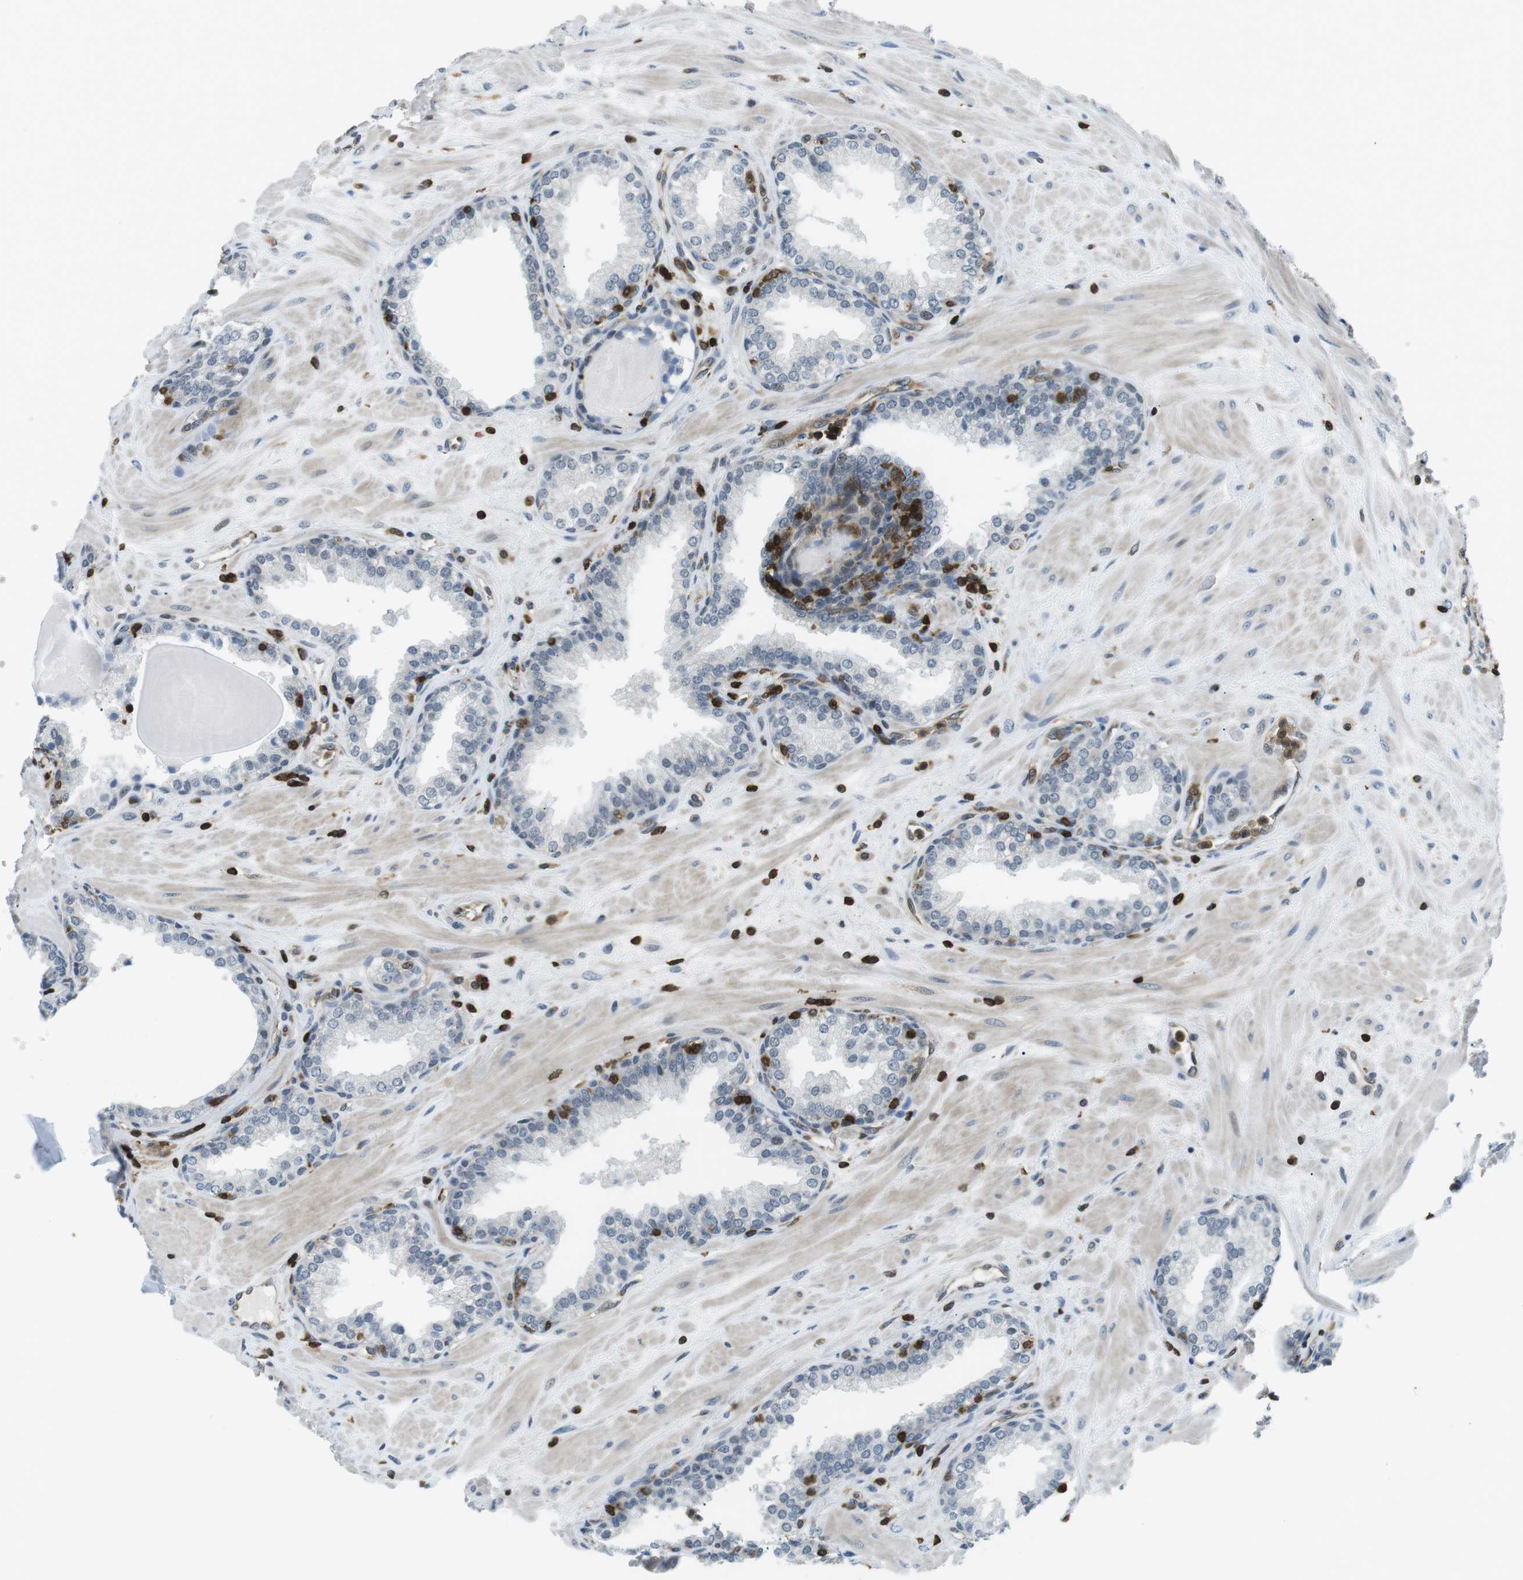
{"staining": {"intensity": "negative", "quantity": "none", "location": "none"}, "tissue": "prostate", "cell_type": "Glandular cells", "image_type": "normal", "snomed": [{"axis": "morphology", "description": "Normal tissue, NOS"}, {"axis": "topography", "description": "Prostate"}], "caption": "The image demonstrates no staining of glandular cells in normal prostate.", "gene": "STK10", "patient": {"sex": "male", "age": 51}}